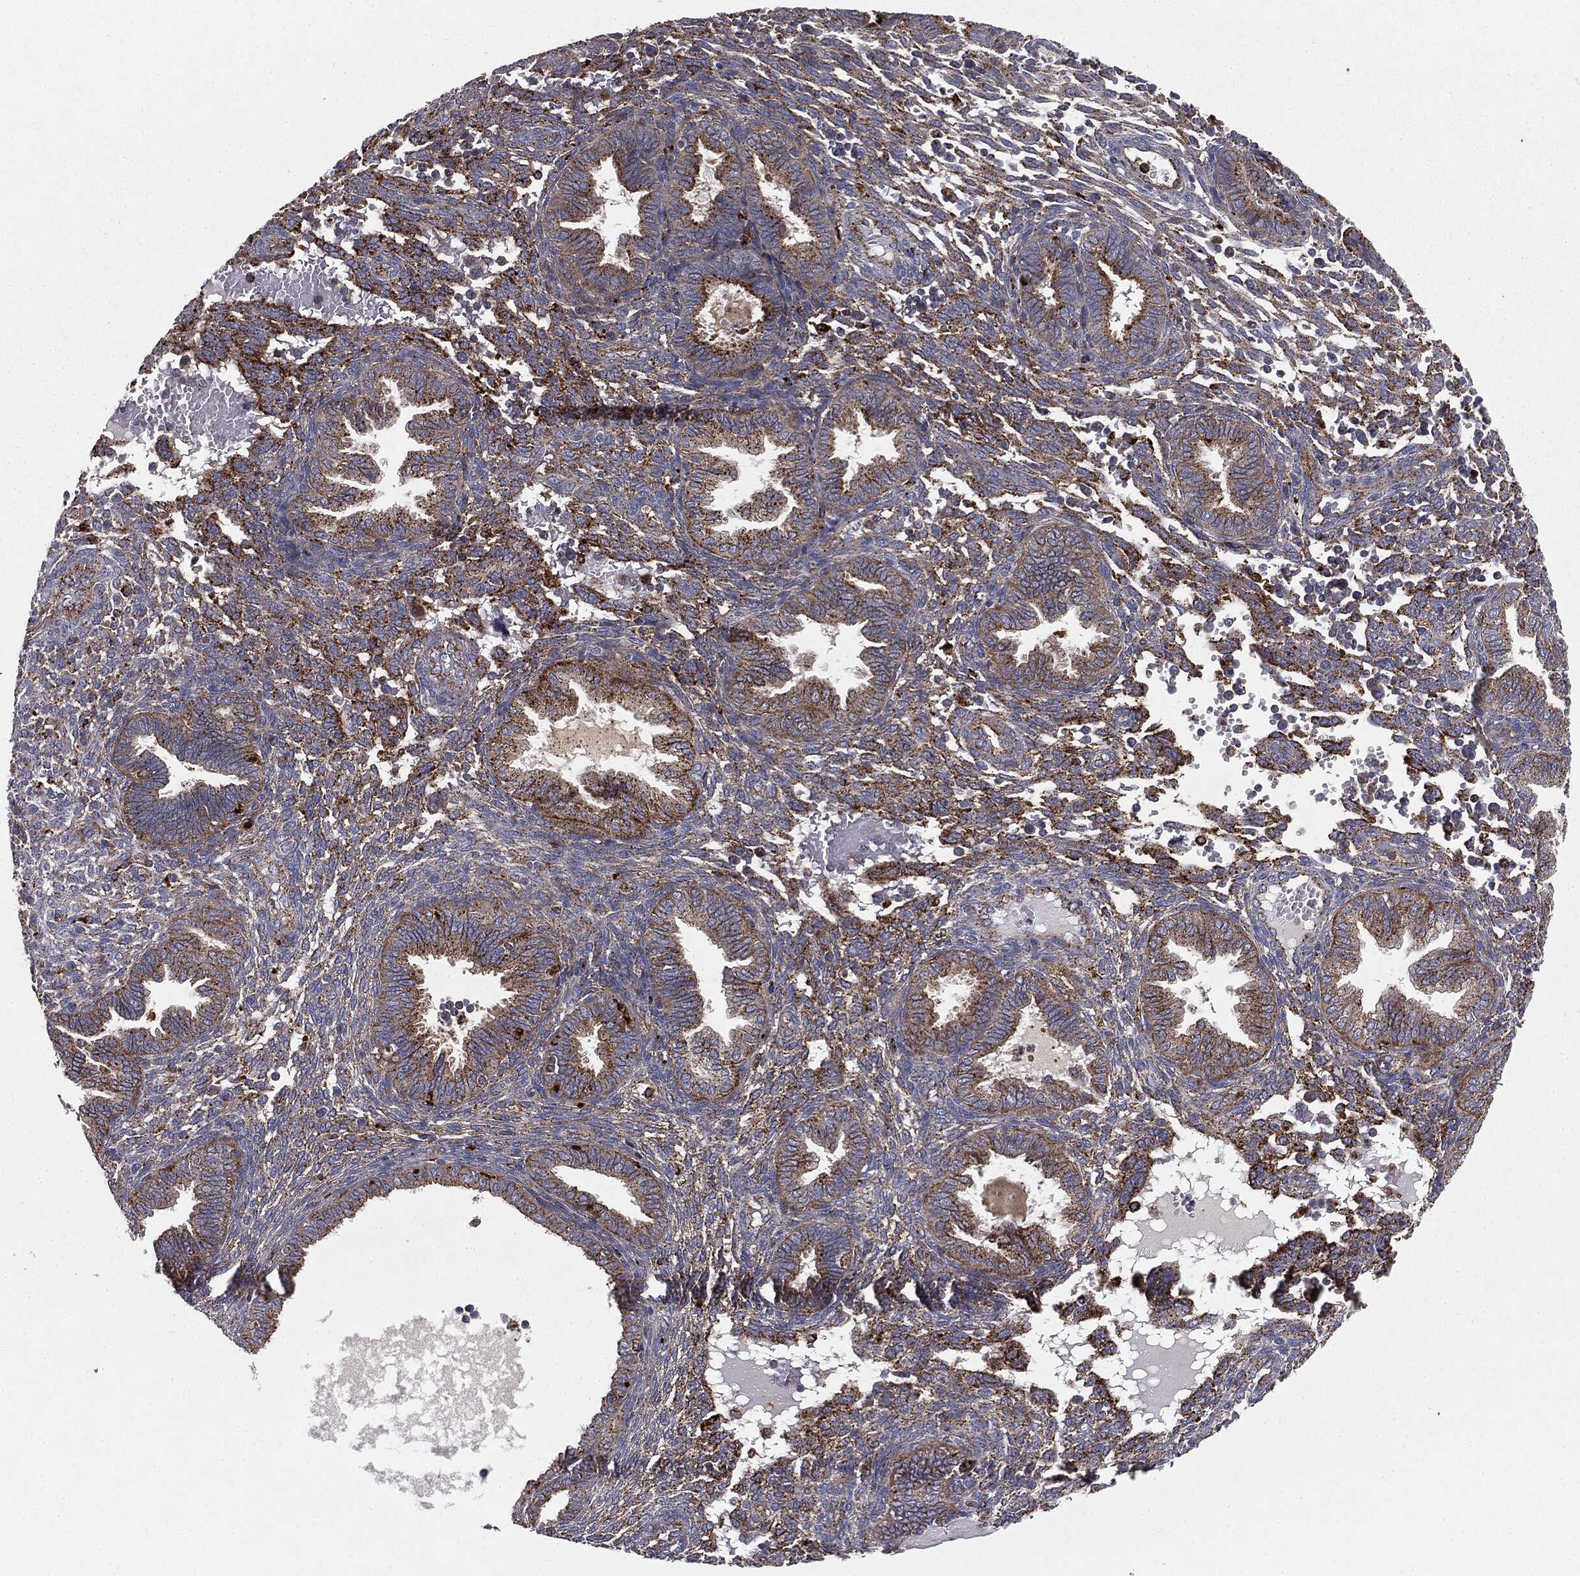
{"staining": {"intensity": "negative", "quantity": "none", "location": "none"}, "tissue": "endometrium", "cell_type": "Cells in endometrial stroma", "image_type": "normal", "snomed": [{"axis": "morphology", "description": "Normal tissue, NOS"}, {"axis": "topography", "description": "Endometrium"}], "caption": "IHC micrograph of normal endometrium: endometrium stained with DAB (3,3'-diaminobenzidine) reveals no significant protein expression in cells in endometrial stroma.", "gene": "CTSA", "patient": {"sex": "female", "age": 42}}